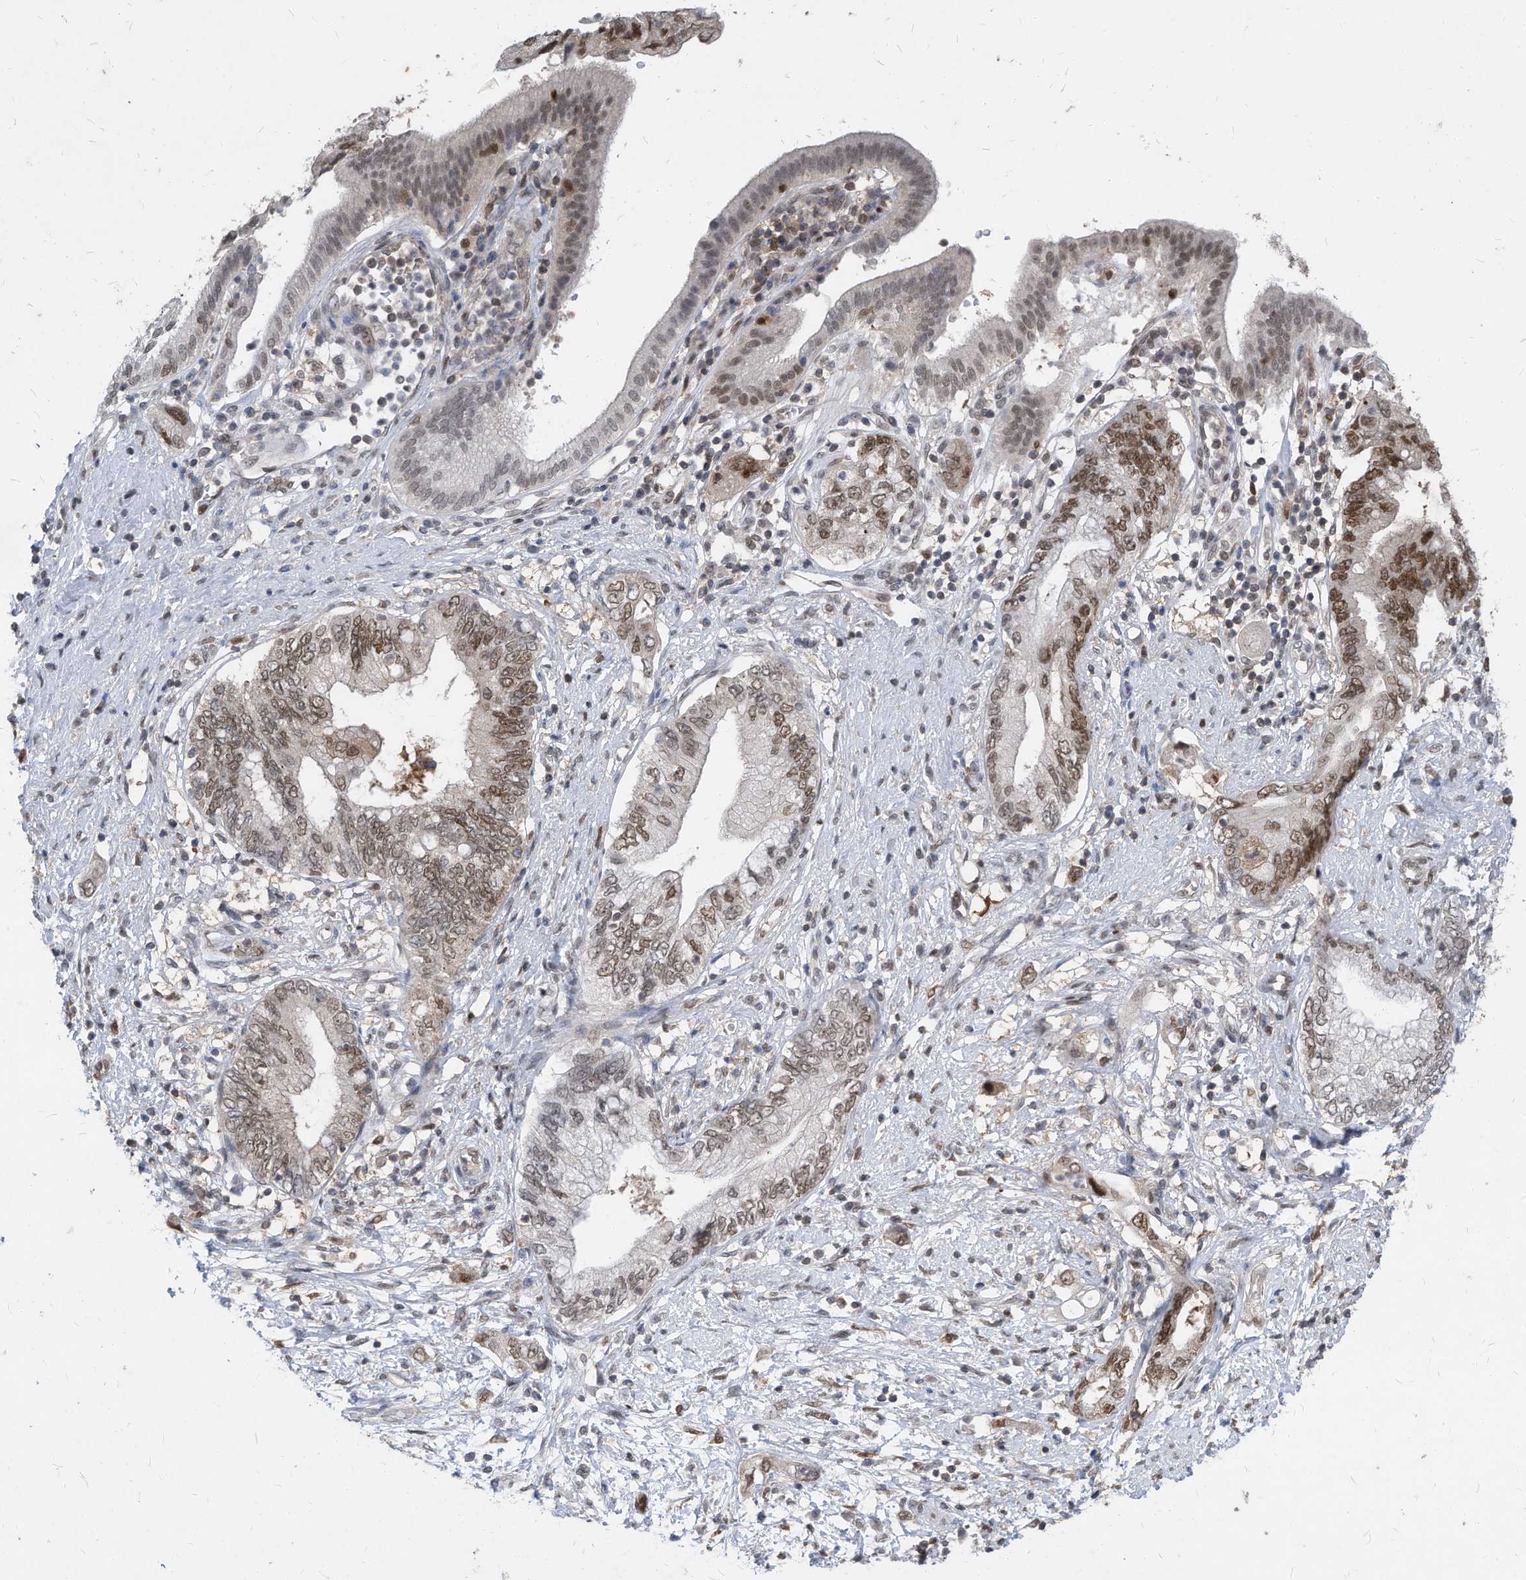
{"staining": {"intensity": "moderate", "quantity": ">75%", "location": "nuclear"}, "tissue": "pancreatic cancer", "cell_type": "Tumor cells", "image_type": "cancer", "snomed": [{"axis": "morphology", "description": "Adenocarcinoma, NOS"}, {"axis": "topography", "description": "Pancreas"}], "caption": "Pancreatic cancer stained for a protein (brown) shows moderate nuclear positive positivity in approximately >75% of tumor cells.", "gene": "KPNB1", "patient": {"sex": "female", "age": 73}}